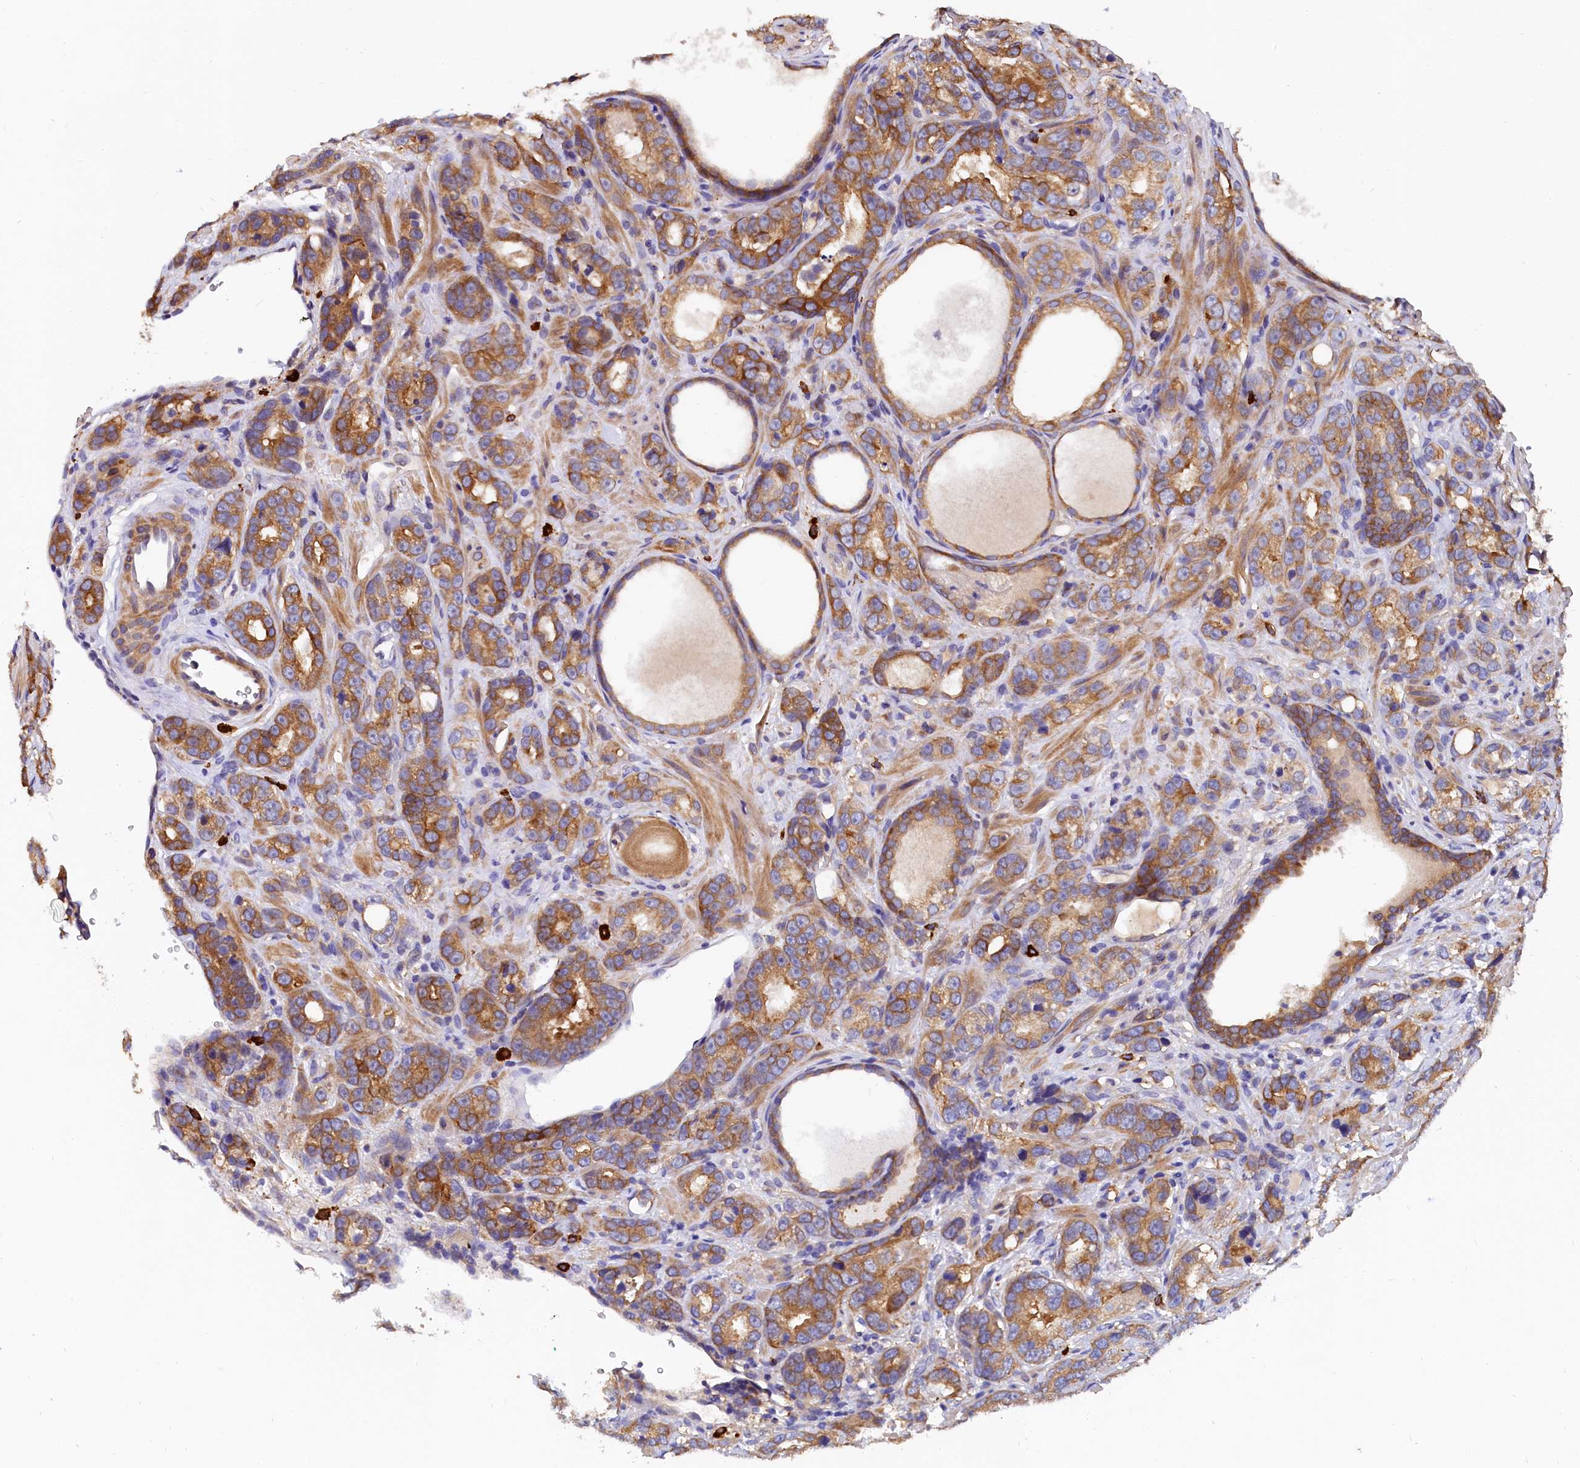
{"staining": {"intensity": "moderate", "quantity": ">75%", "location": "cytoplasmic/membranous"}, "tissue": "prostate cancer", "cell_type": "Tumor cells", "image_type": "cancer", "snomed": [{"axis": "morphology", "description": "Adenocarcinoma, High grade"}, {"axis": "topography", "description": "Prostate"}], "caption": "This is a histology image of immunohistochemistry staining of high-grade adenocarcinoma (prostate), which shows moderate expression in the cytoplasmic/membranous of tumor cells.", "gene": "EPS8L2", "patient": {"sex": "male", "age": 62}}